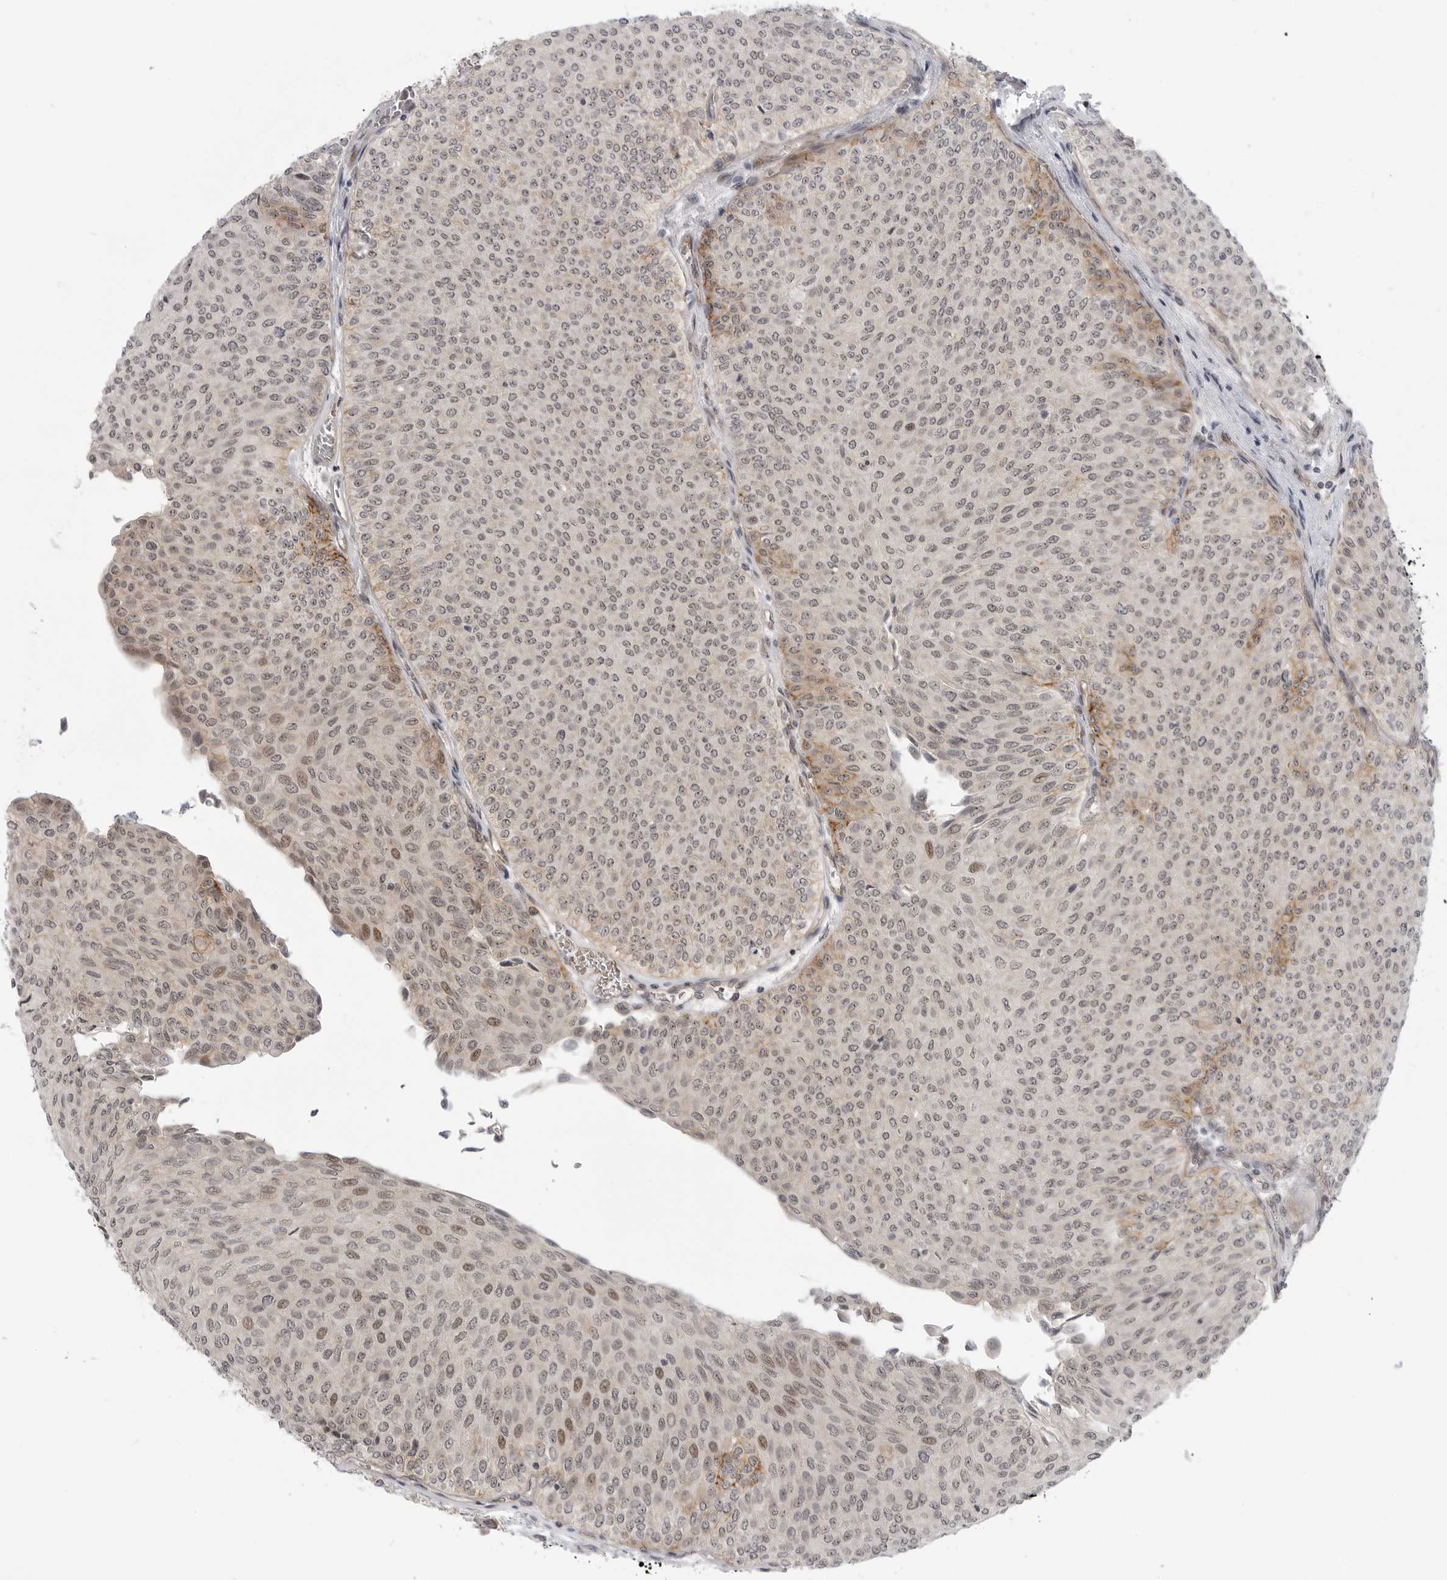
{"staining": {"intensity": "moderate", "quantity": ">75%", "location": "nuclear"}, "tissue": "urothelial cancer", "cell_type": "Tumor cells", "image_type": "cancer", "snomed": [{"axis": "morphology", "description": "Urothelial carcinoma, Low grade"}, {"axis": "topography", "description": "Urinary bladder"}], "caption": "Protein analysis of urothelial cancer tissue demonstrates moderate nuclear expression in approximately >75% of tumor cells.", "gene": "CEP295NL", "patient": {"sex": "male", "age": 78}}